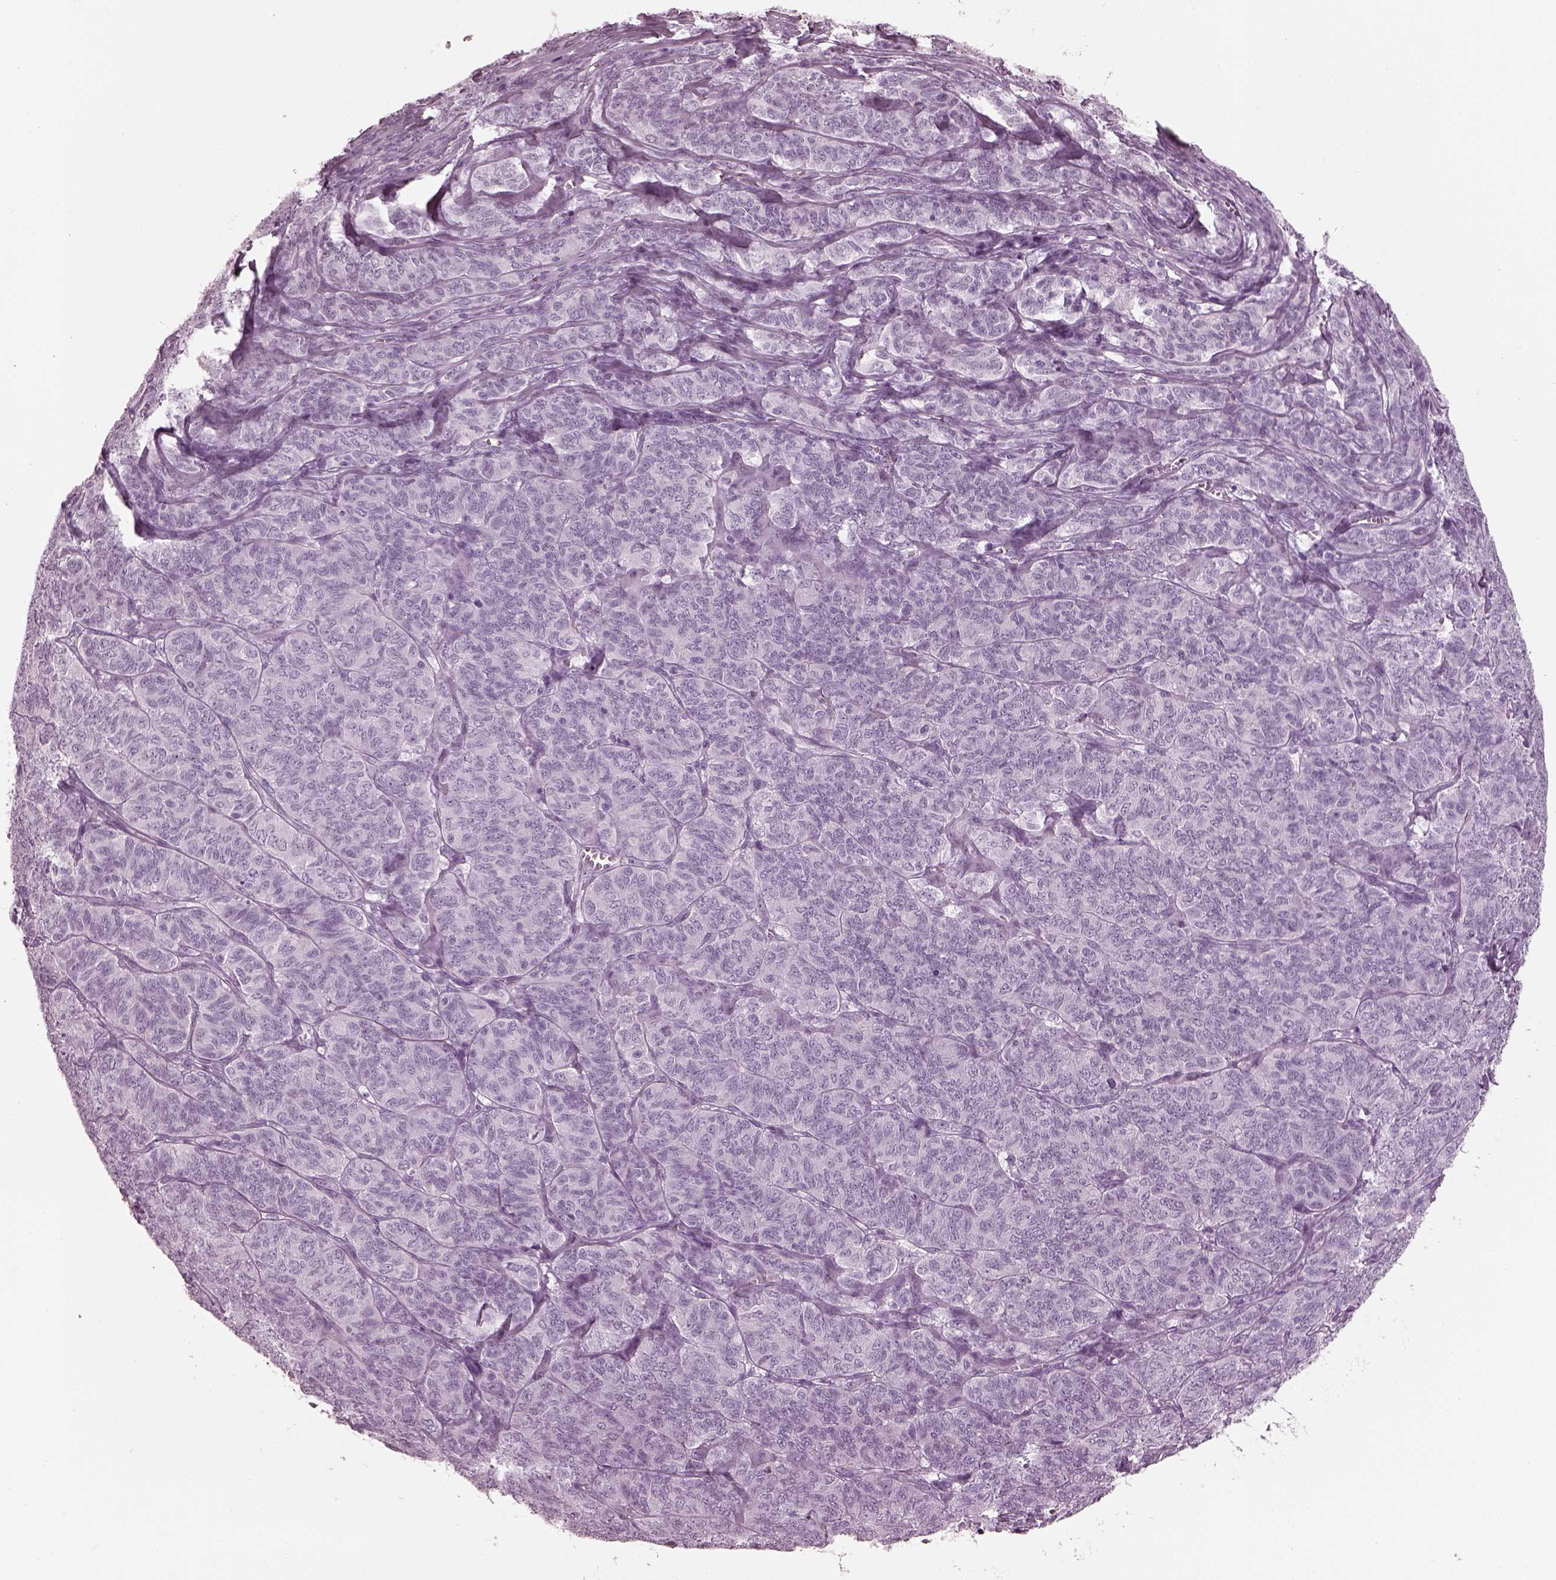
{"staining": {"intensity": "negative", "quantity": "none", "location": "none"}, "tissue": "ovarian cancer", "cell_type": "Tumor cells", "image_type": "cancer", "snomed": [{"axis": "morphology", "description": "Carcinoma, endometroid"}, {"axis": "topography", "description": "Ovary"}], "caption": "This is an immunohistochemistry histopathology image of endometroid carcinoma (ovarian). There is no positivity in tumor cells.", "gene": "TCHHL1", "patient": {"sex": "female", "age": 80}}